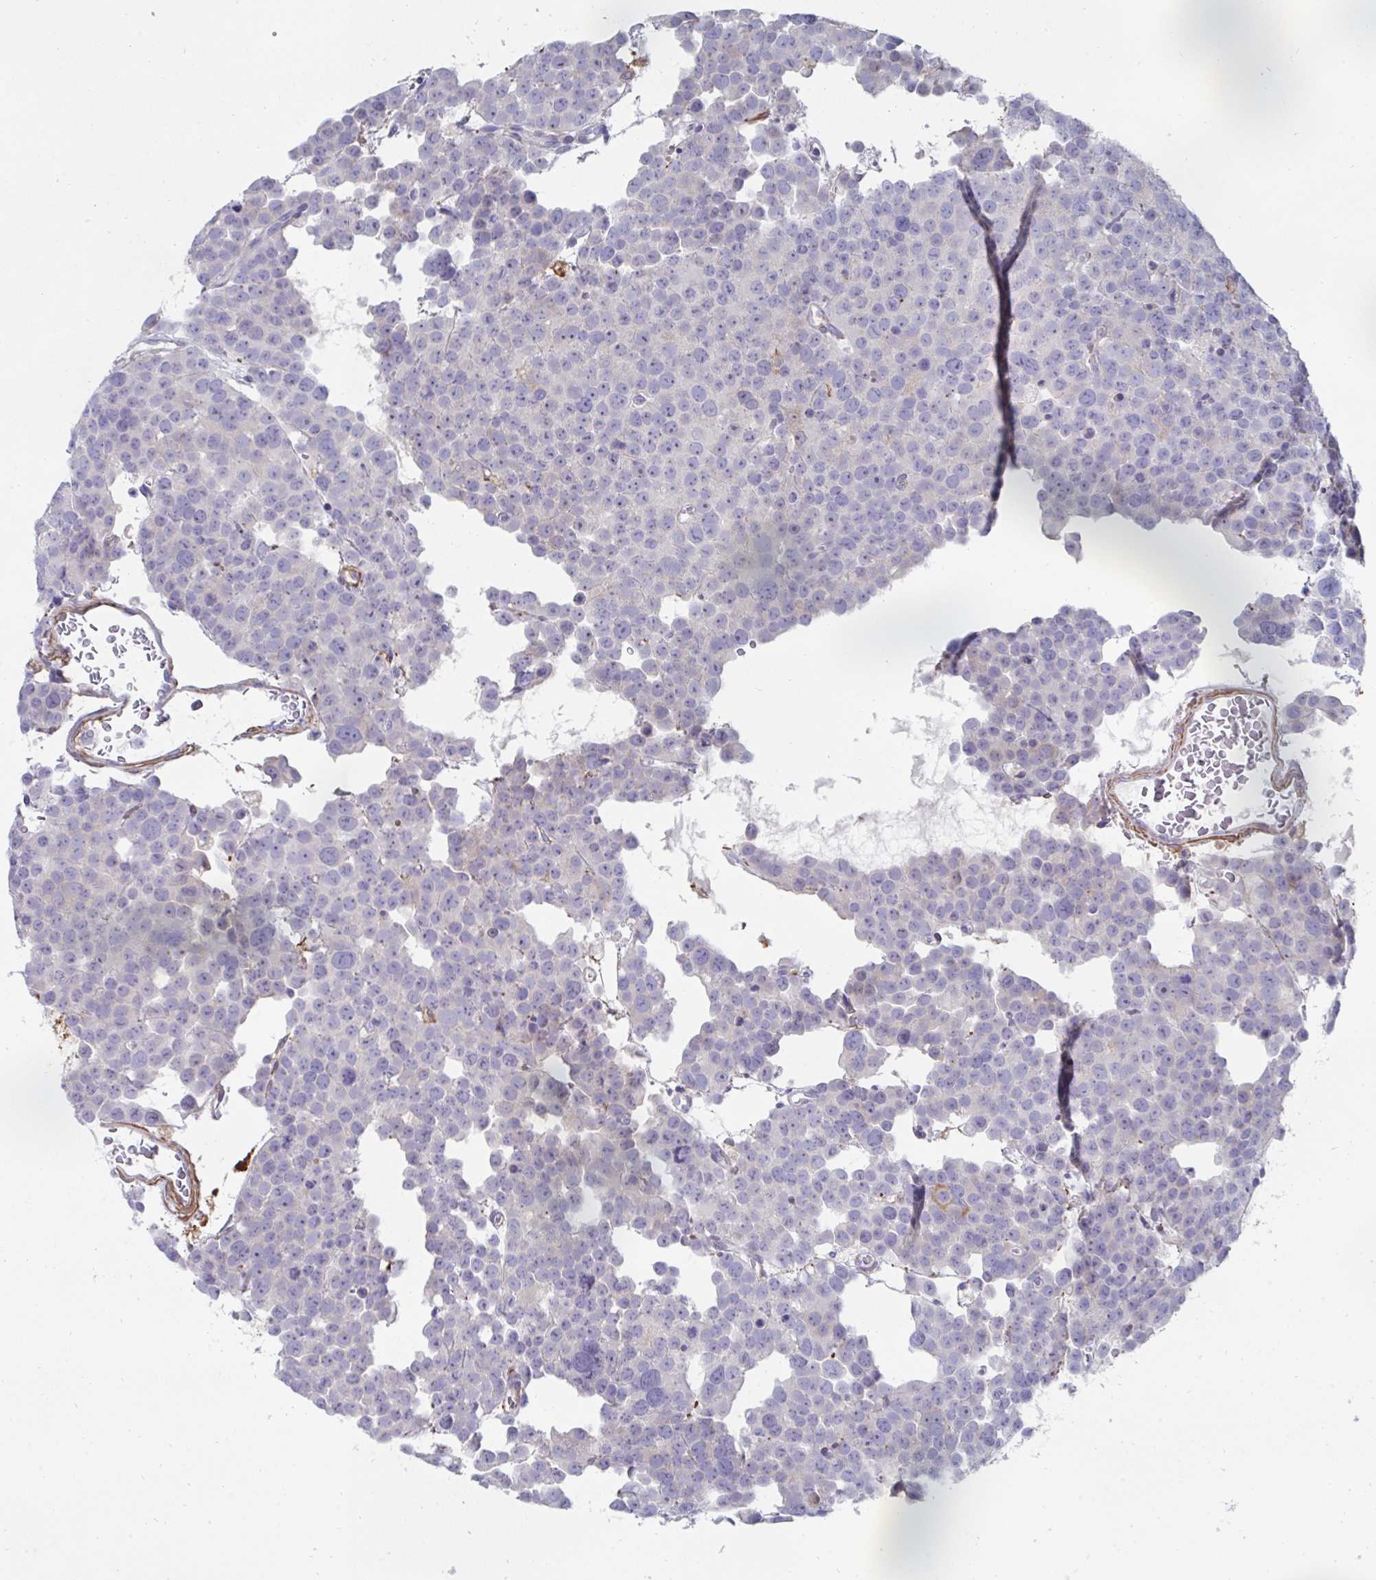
{"staining": {"intensity": "negative", "quantity": "none", "location": "none"}, "tissue": "testis cancer", "cell_type": "Tumor cells", "image_type": "cancer", "snomed": [{"axis": "morphology", "description": "Seminoma, NOS"}, {"axis": "topography", "description": "Testis"}], "caption": "IHC photomicrograph of neoplastic tissue: testis cancer (seminoma) stained with DAB (3,3'-diaminobenzidine) exhibits no significant protein positivity in tumor cells. Brightfield microscopy of immunohistochemistry stained with DAB (brown) and hematoxylin (blue), captured at high magnification.", "gene": "FBXL13", "patient": {"sex": "male", "age": 71}}